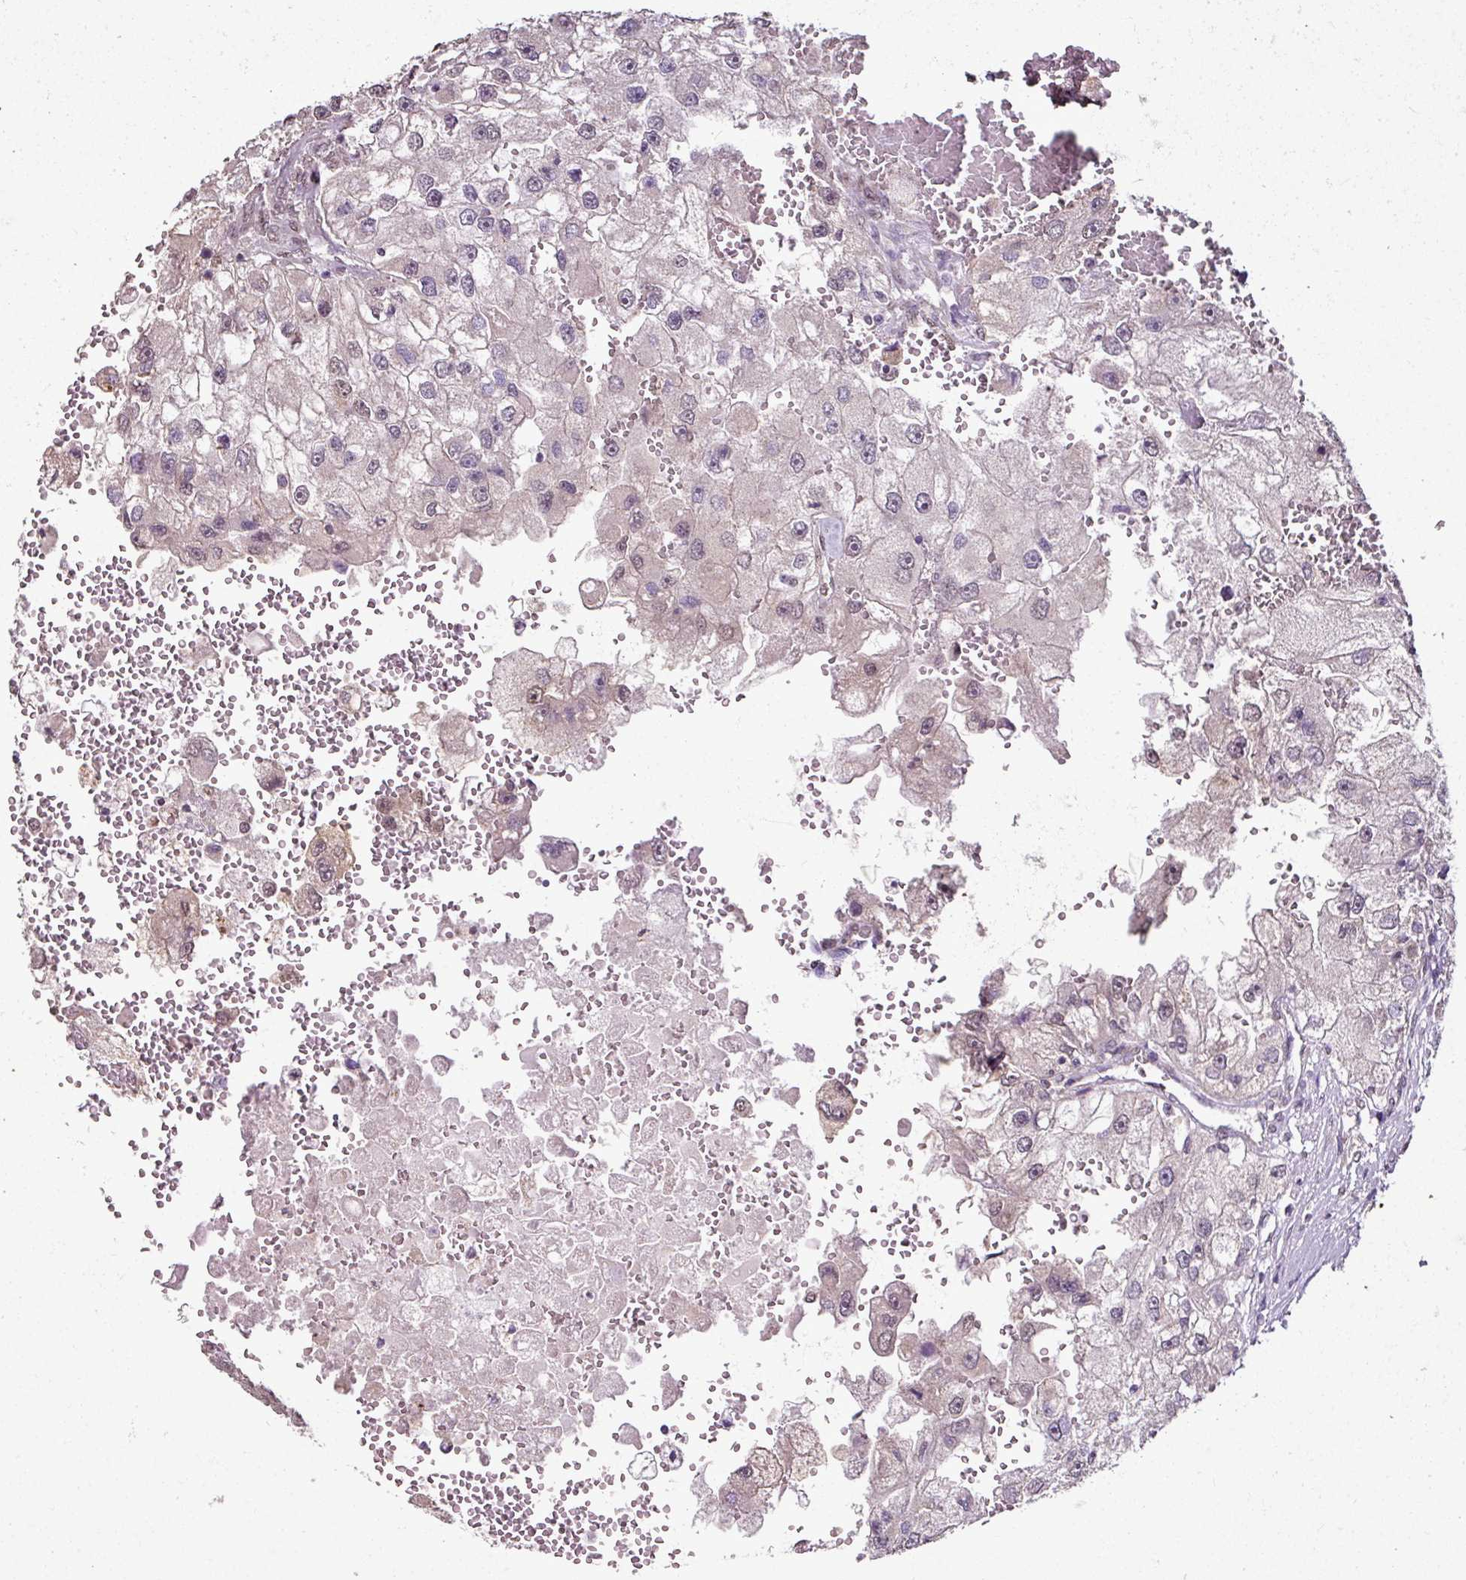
{"staining": {"intensity": "negative", "quantity": "none", "location": "none"}, "tissue": "renal cancer", "cell_type": "Tumor cells", "image_type": "cancer", "snomed": [{"axis": "morphology", "description": "Adenocarcinoma, NOS"}, {"axis": "topography", "description": "Kidney"}], "caption": "High magnification brightfield microscopy of renal adenocarcinoma stained with DAB (3,3'-diaminobenzidine) (brown) and counterstained with hematoxylin (blue): tumor cells show no significant staining. (Stains: DAB immunohistochemistry (IHC) with hematoxylin counter stain, Microscopy: brightfield microscopy at high magnification).", "gene": "JPH2", "patient": {"sex": "male", "age": 63}}